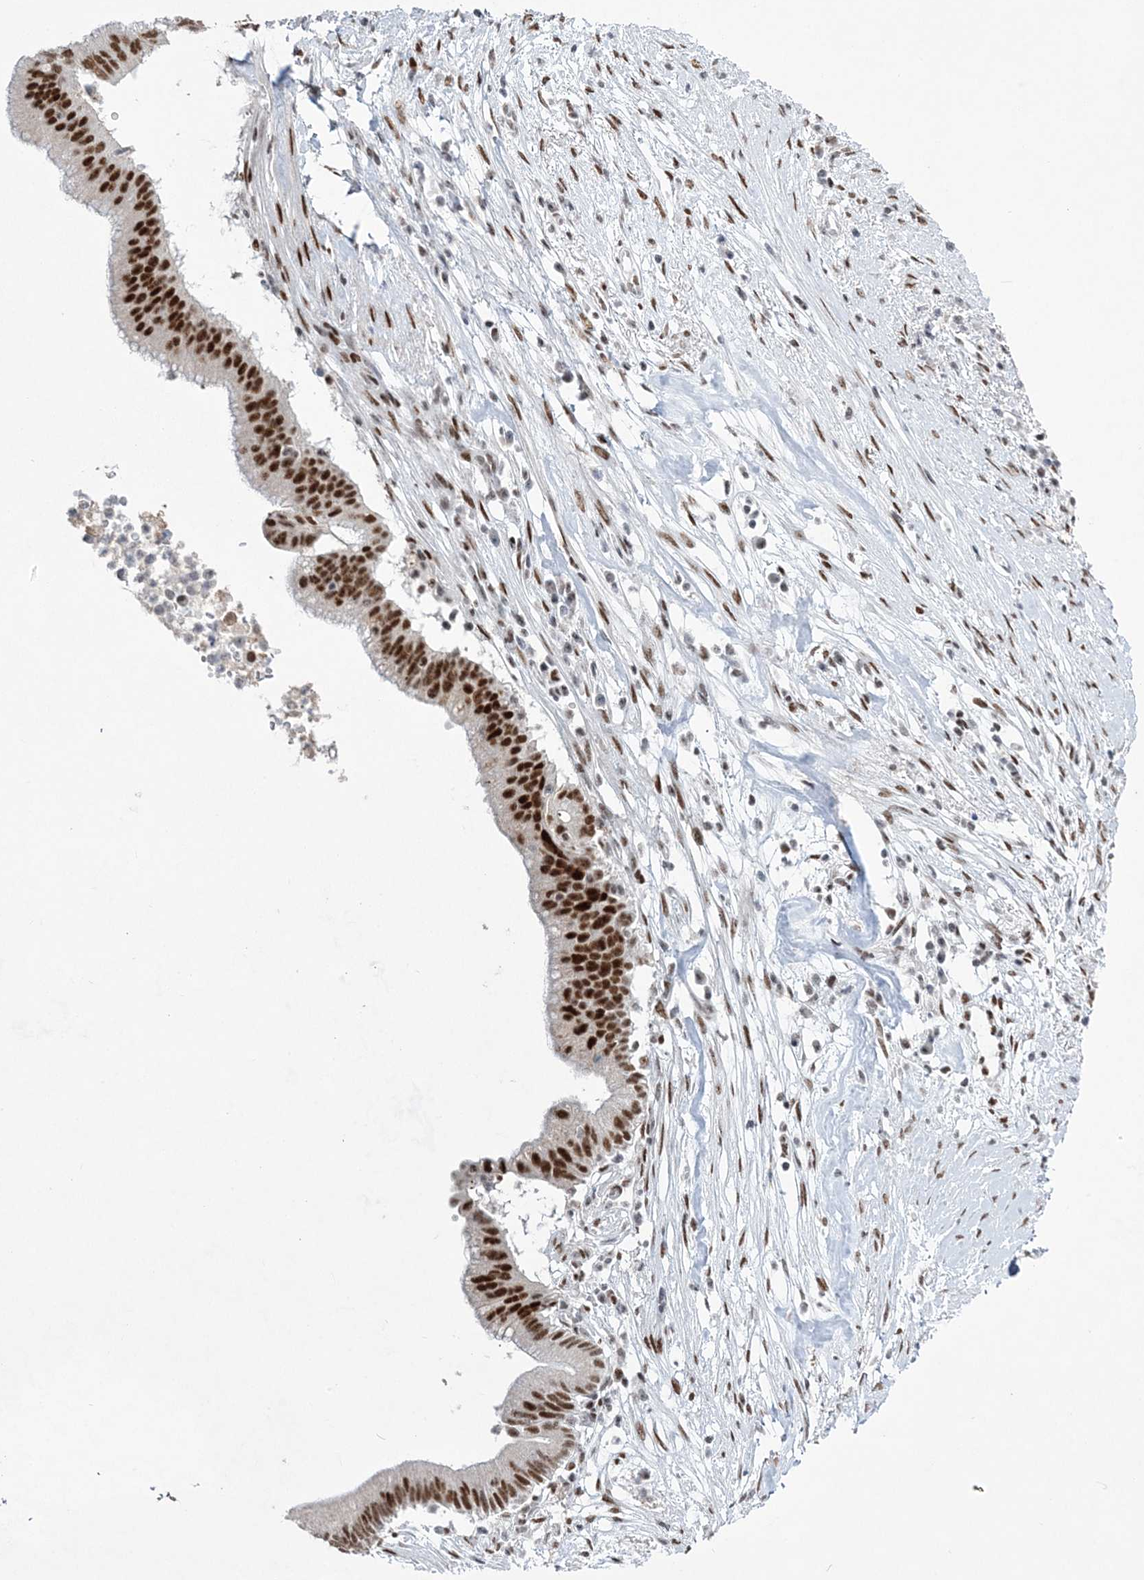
{"staining": {"intensity": "strong", "quantity": ">75%", "location": "nuclear"}, "tissue": "pancreatic cancer", "cell_type": "Tumor cells", "image_type": "cancer", "snomed": [{"axis": "morphology", "description": "Adenocarcinoma, NOS"}, {"axis": "topography", "description": "Pancreas"}], "caption": "The histopathology image shows immunohistochemical staining of pancreatic adenocarcinoma. There is strong nuclear staining is present in approximately >75% of tumor cells.", "gene": "ZBTB7A", "patient": {"sex": "male", "age": 68}}